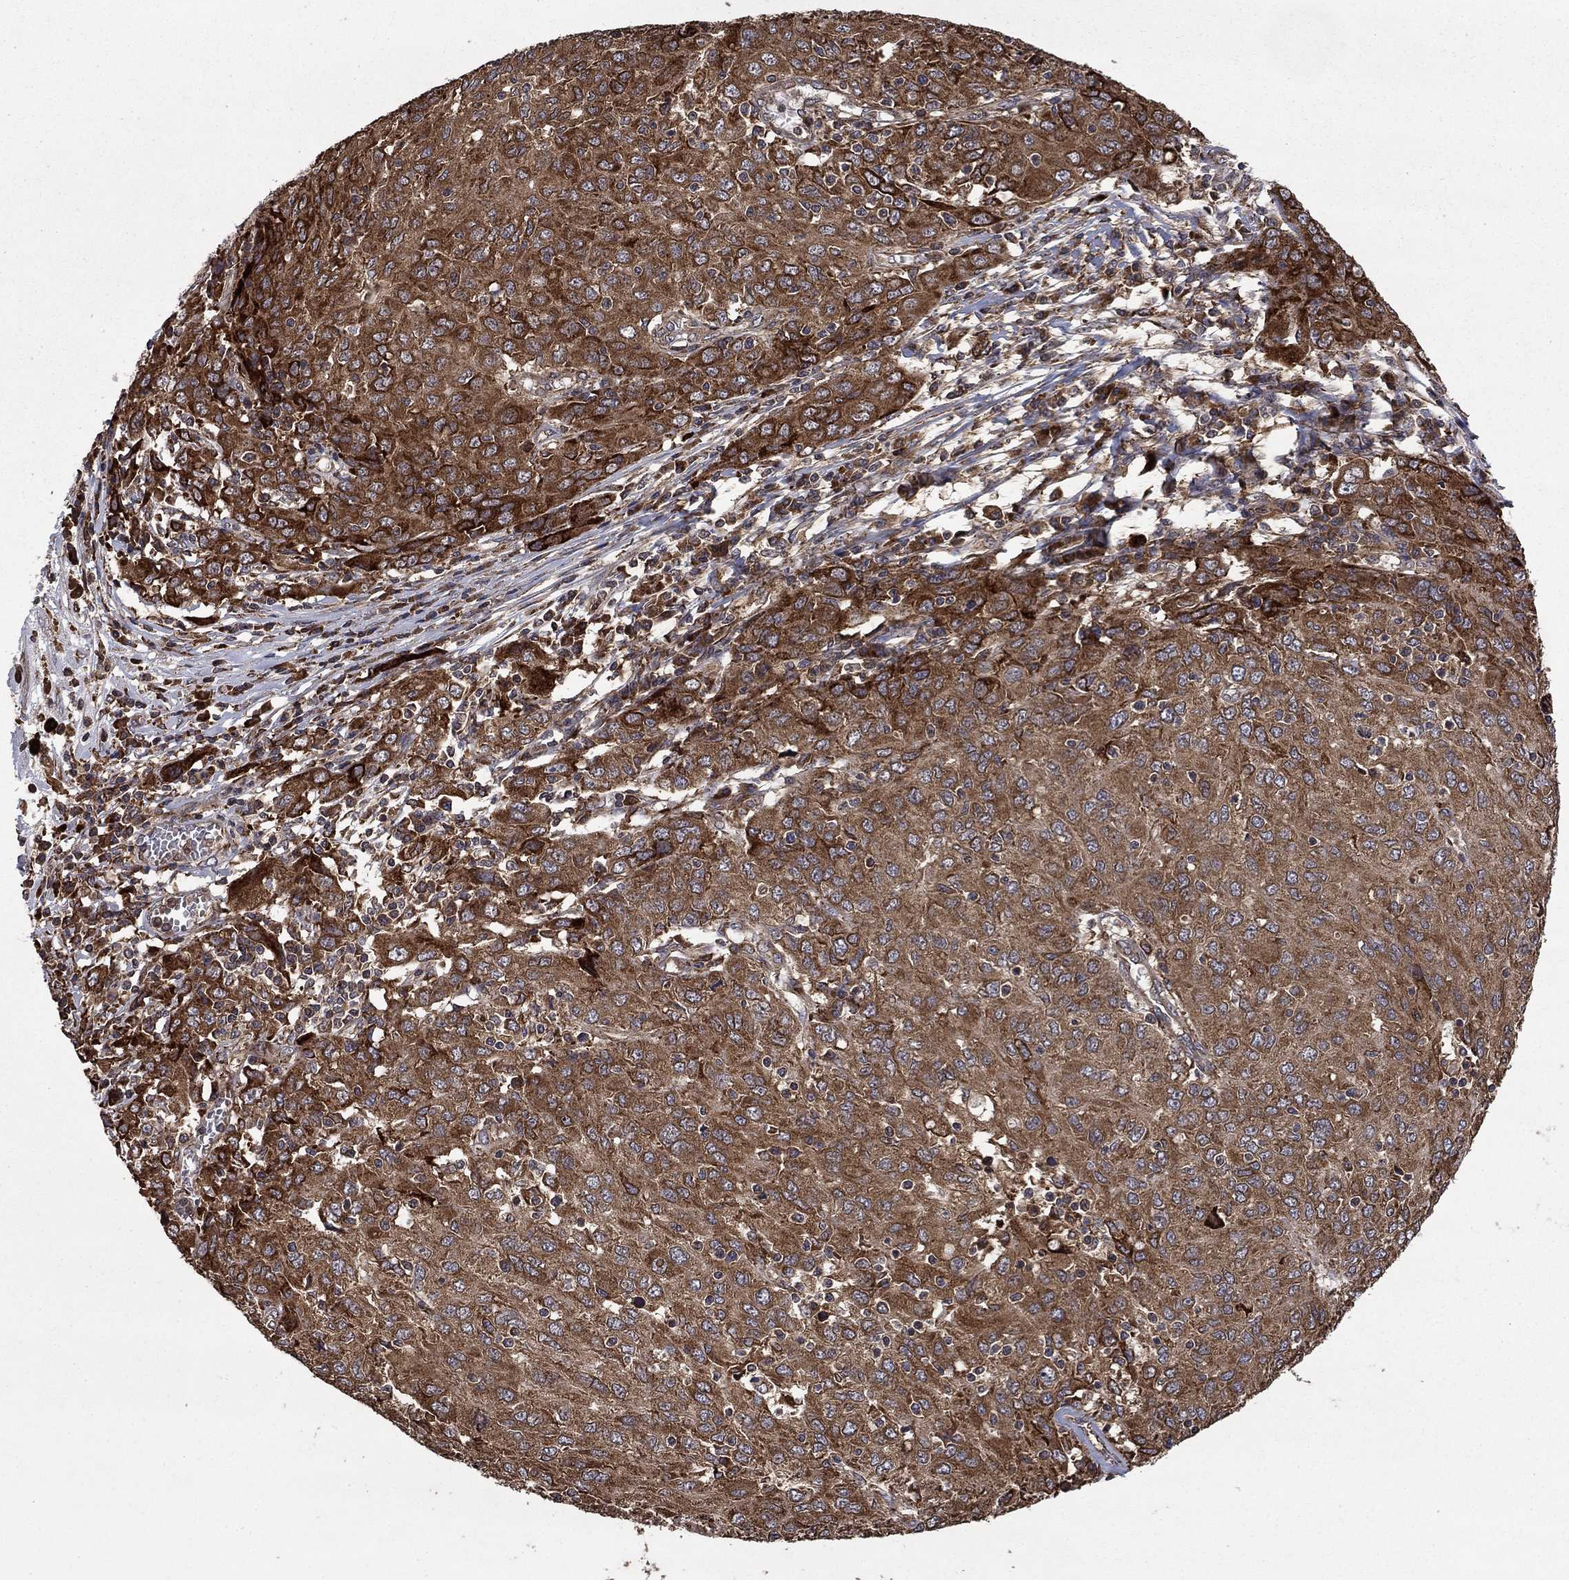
{"staining": {"intensity": "strong", "quantity": ">75%", "location": "cytoplasmic/membranous"}, "tissue": "ovarian cancer", "cell_type": "Tumor cells", "image_type": "cancer", "snomed": [{"axis": "morphology", "description": "Carcinoma, endometroid"}, {"axis": "topography", "description": "Ovary"}], "caption": "Ovarian cancer (endometroid carcinoma) stained with a brown dye exhibits strong cytoplasmic/membranous positive staining in about >75% of tumor cells.", "gene": "BABAM2", "patient": {"sex": "female", "age": 50}}